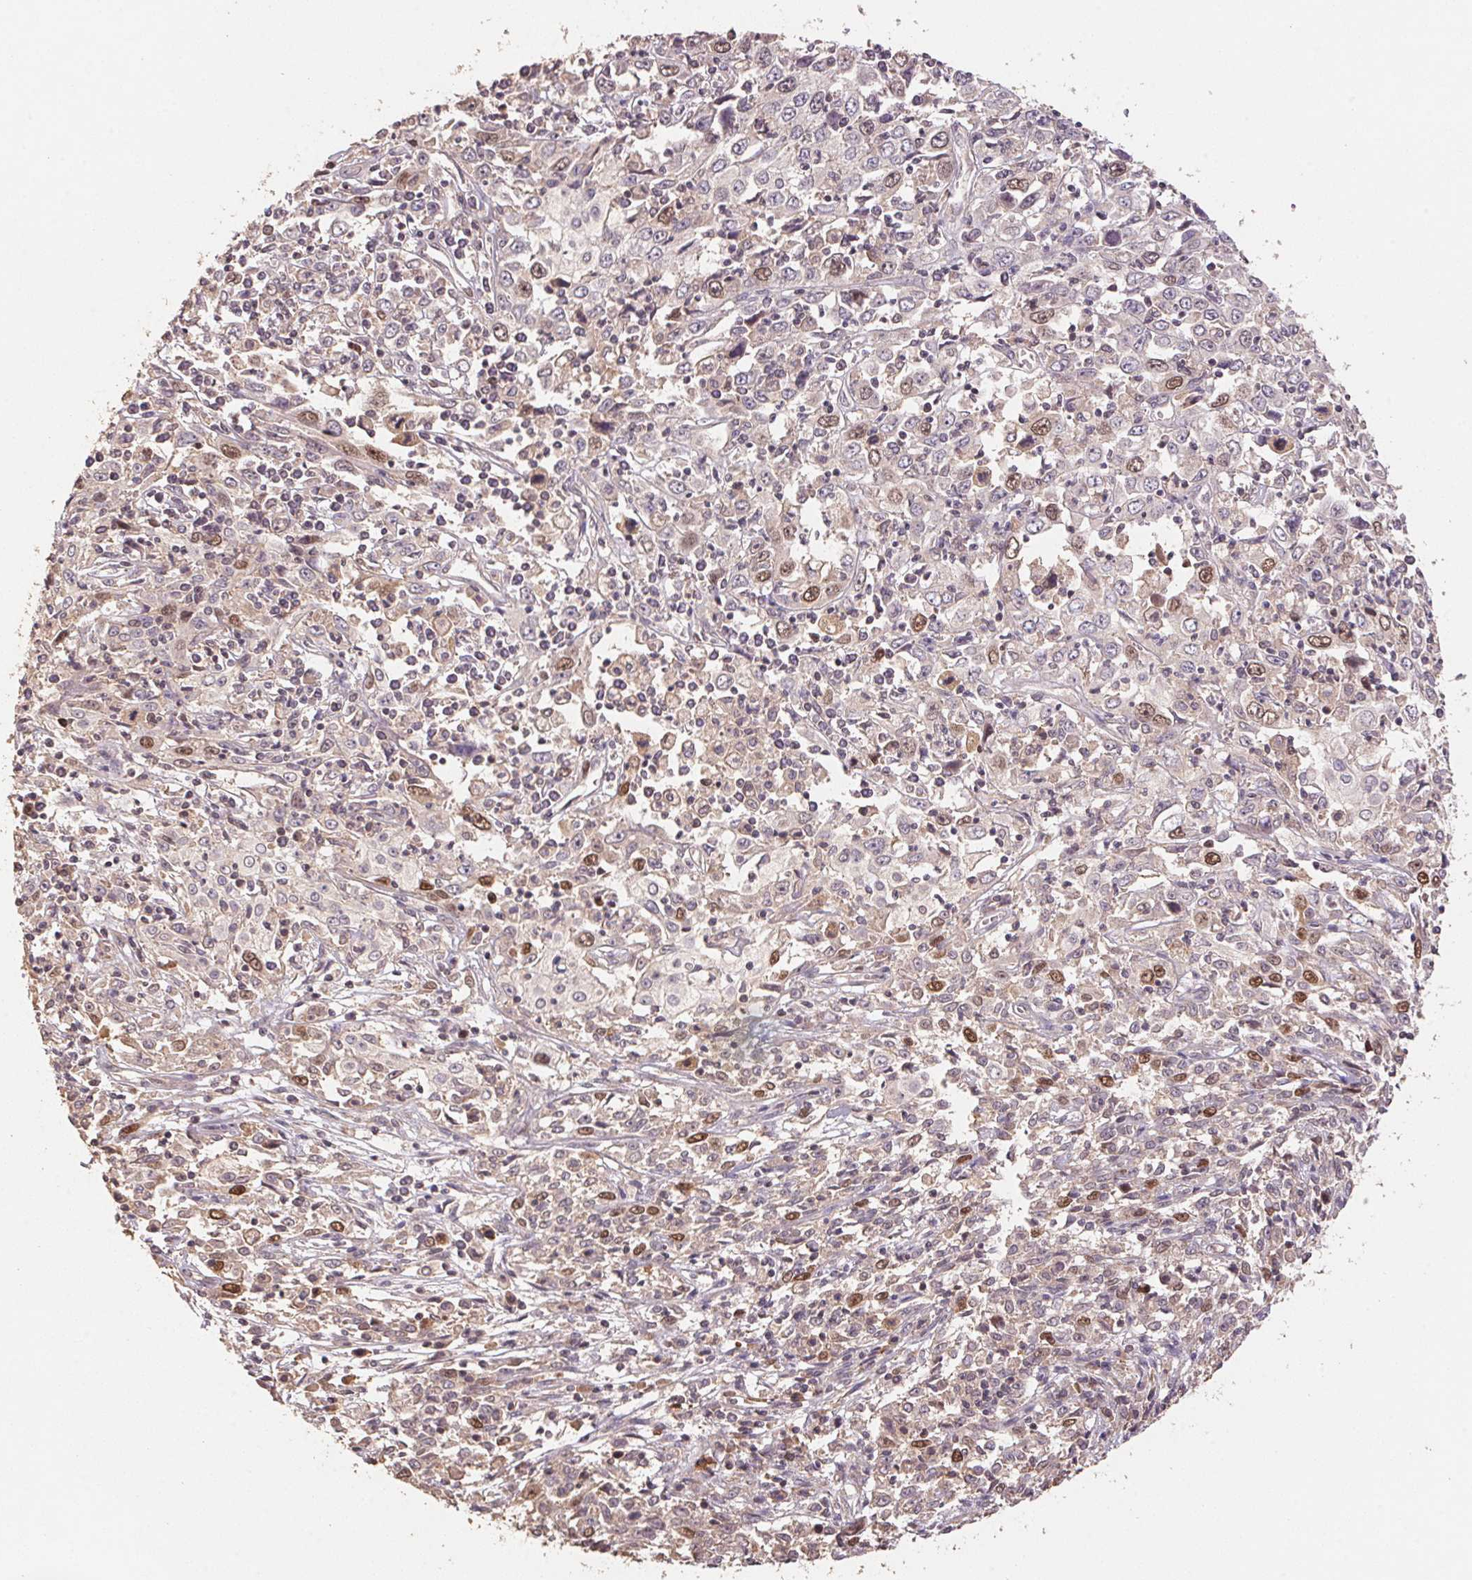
{"staining": {"intensity": "moderate", "quantity": "<25%", "location": "nuclear"}, "tissue": "cervical cancer", "cell_type": "Tumor cells", "image_type": "cancer", "snomed": [{"axis": "morphology", "description": "Adenocarcinoma, NOS"}, {"axis": "topography", "description": "Cervix"}], "caption": "High-power microscopy captured an immunohistochemistry (IHC) photomicrograph of adenocarcinoma (cervical), revealing moderate nuclear expression in about <25% of tumor cells.", "gene": "CENPF", "patient": {"sex": "female", "age": 40}}